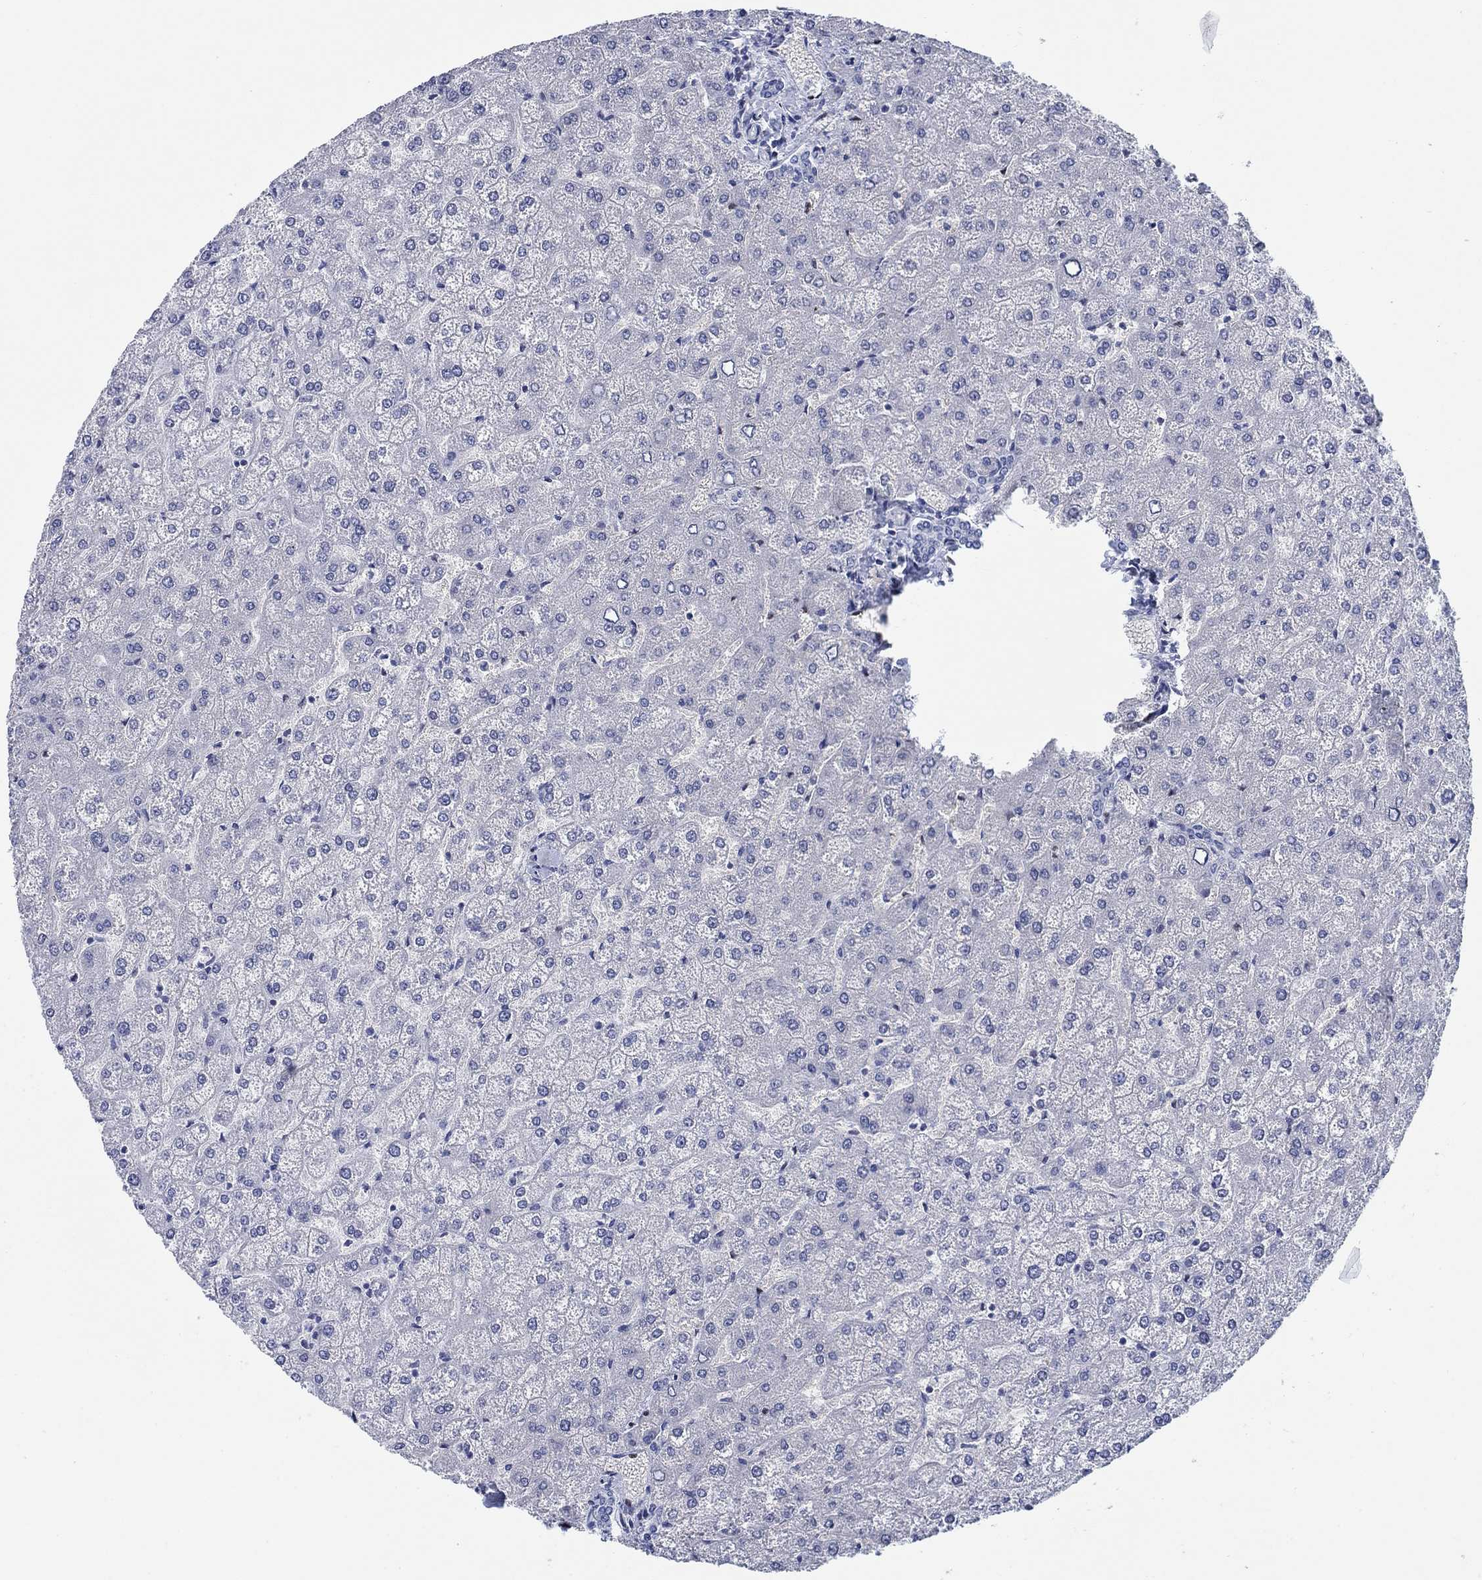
{"staining": {"intensity": "negative", "quantity": "none", "location": "none"}, "tissue": "liver", "cell_type": "Cholangiocytes", "image_type": "normal", "snomed": [{"axis": "morphology", "description": "Normal tissue, NOS"}, {"axis": "topography", "description": "Liver"}], "caption": "This image is of normal liver stained with immunohistochemistry (IHC) to label a protein in brown with the nuclei are counter-stained blue. There is no positivity in cholangiocytes. Nuclei are stained in blue.", "gene": "ZEB1", "patient": {"sex": "female", "age": 32}}